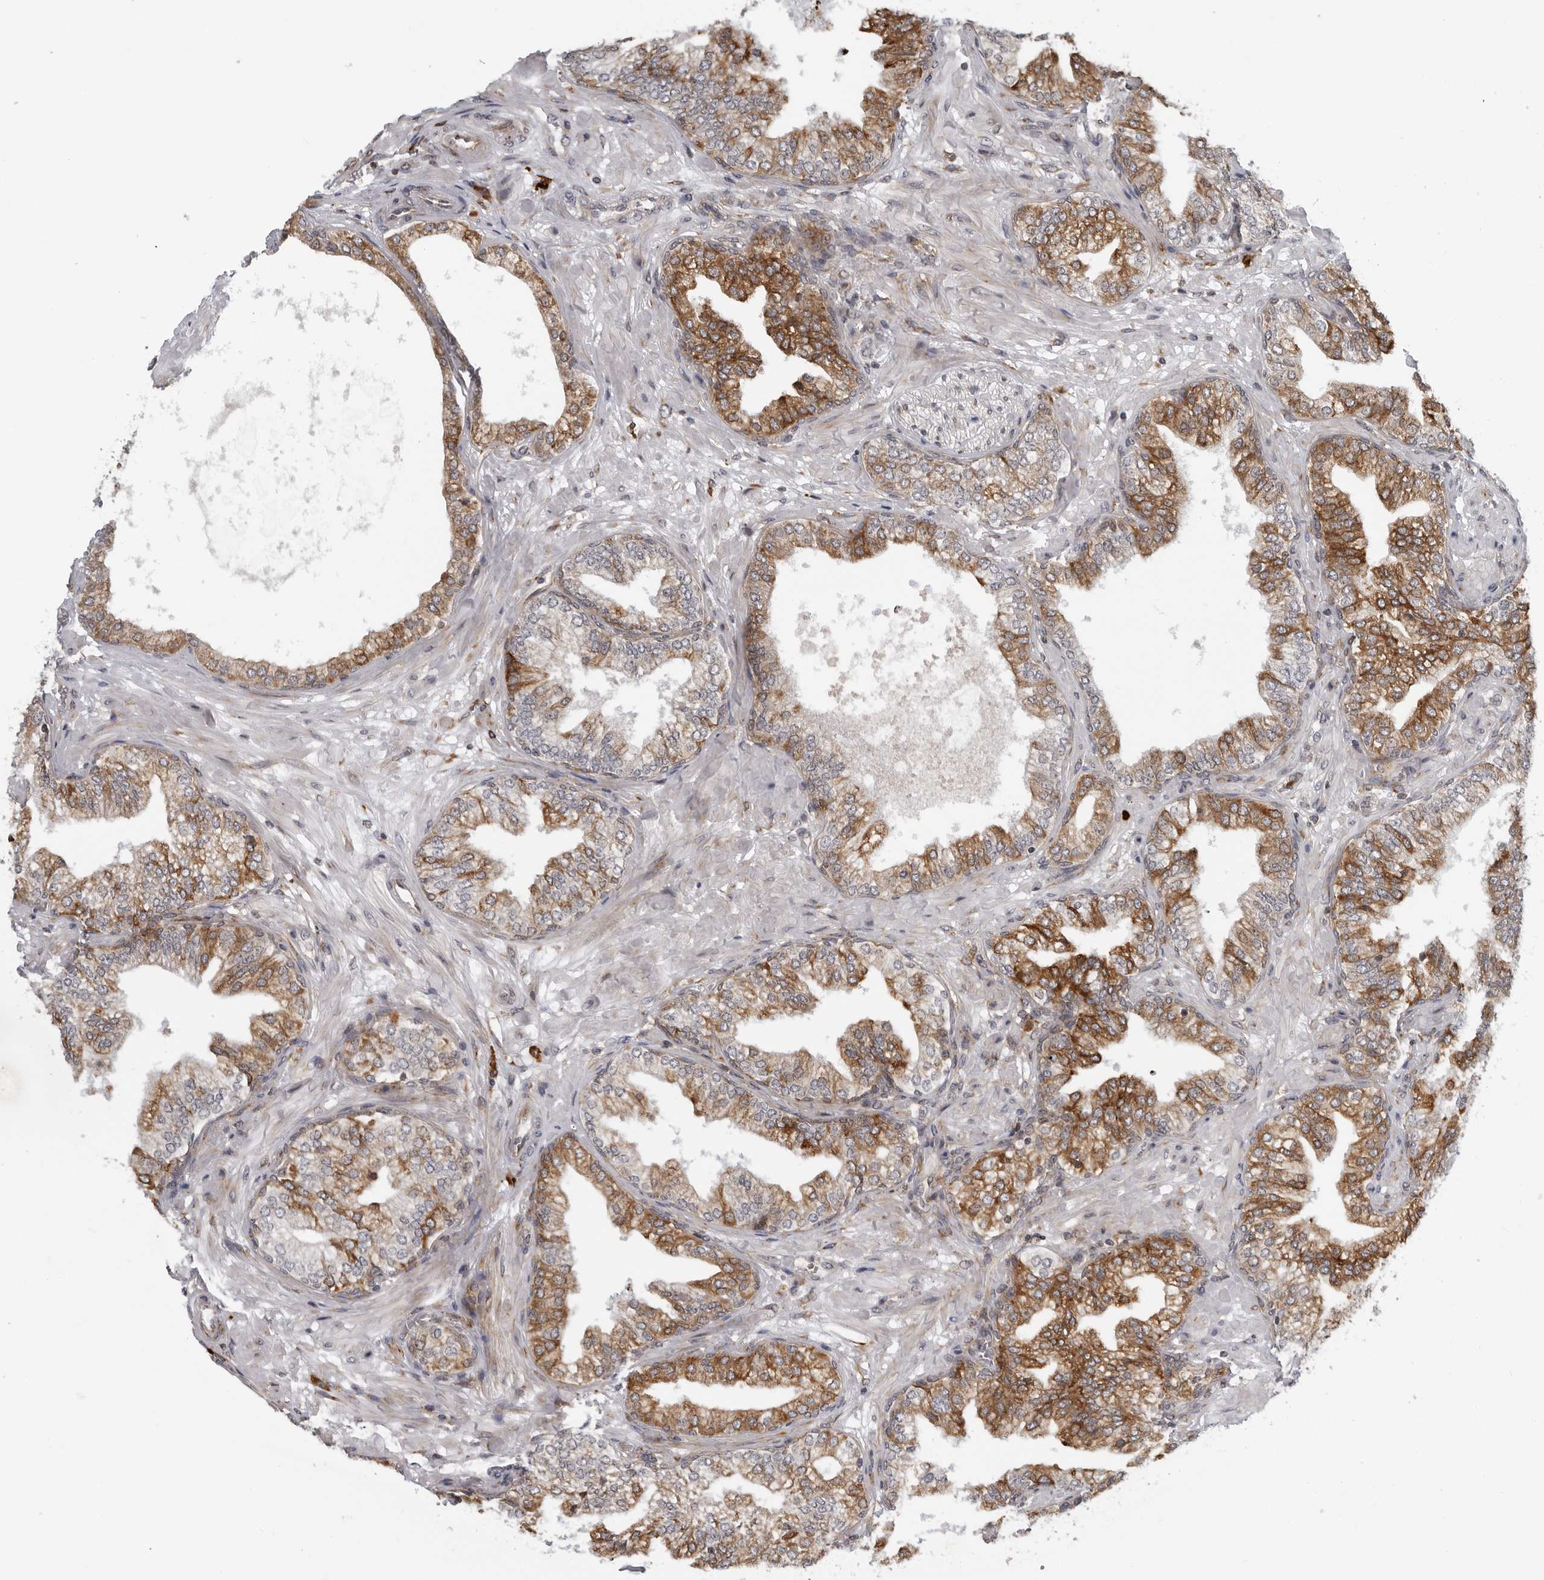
{"staining": {"intensity": "moderate", "quantity": ">75%", "location": "cytoplasmic/membranous"}, "tissue": "prostate cancer", "cell_type": "Tumor cells", "image_type": "cancer", "snomed": [{"axis": "morphology", "description": "Adenocarcinoma, High grade"}, {"axis": "topography", "description": "Prostate"}], "caption": "Adenocarcinoma (high-grade) (prostate) was stained to show a protein in brown. There is medium levels of moderate cytoplasmic/membranous expression in about >75% of tumor cells.", "gene": "ALPK2", "patient": {"sex": "male", "age": 59}}